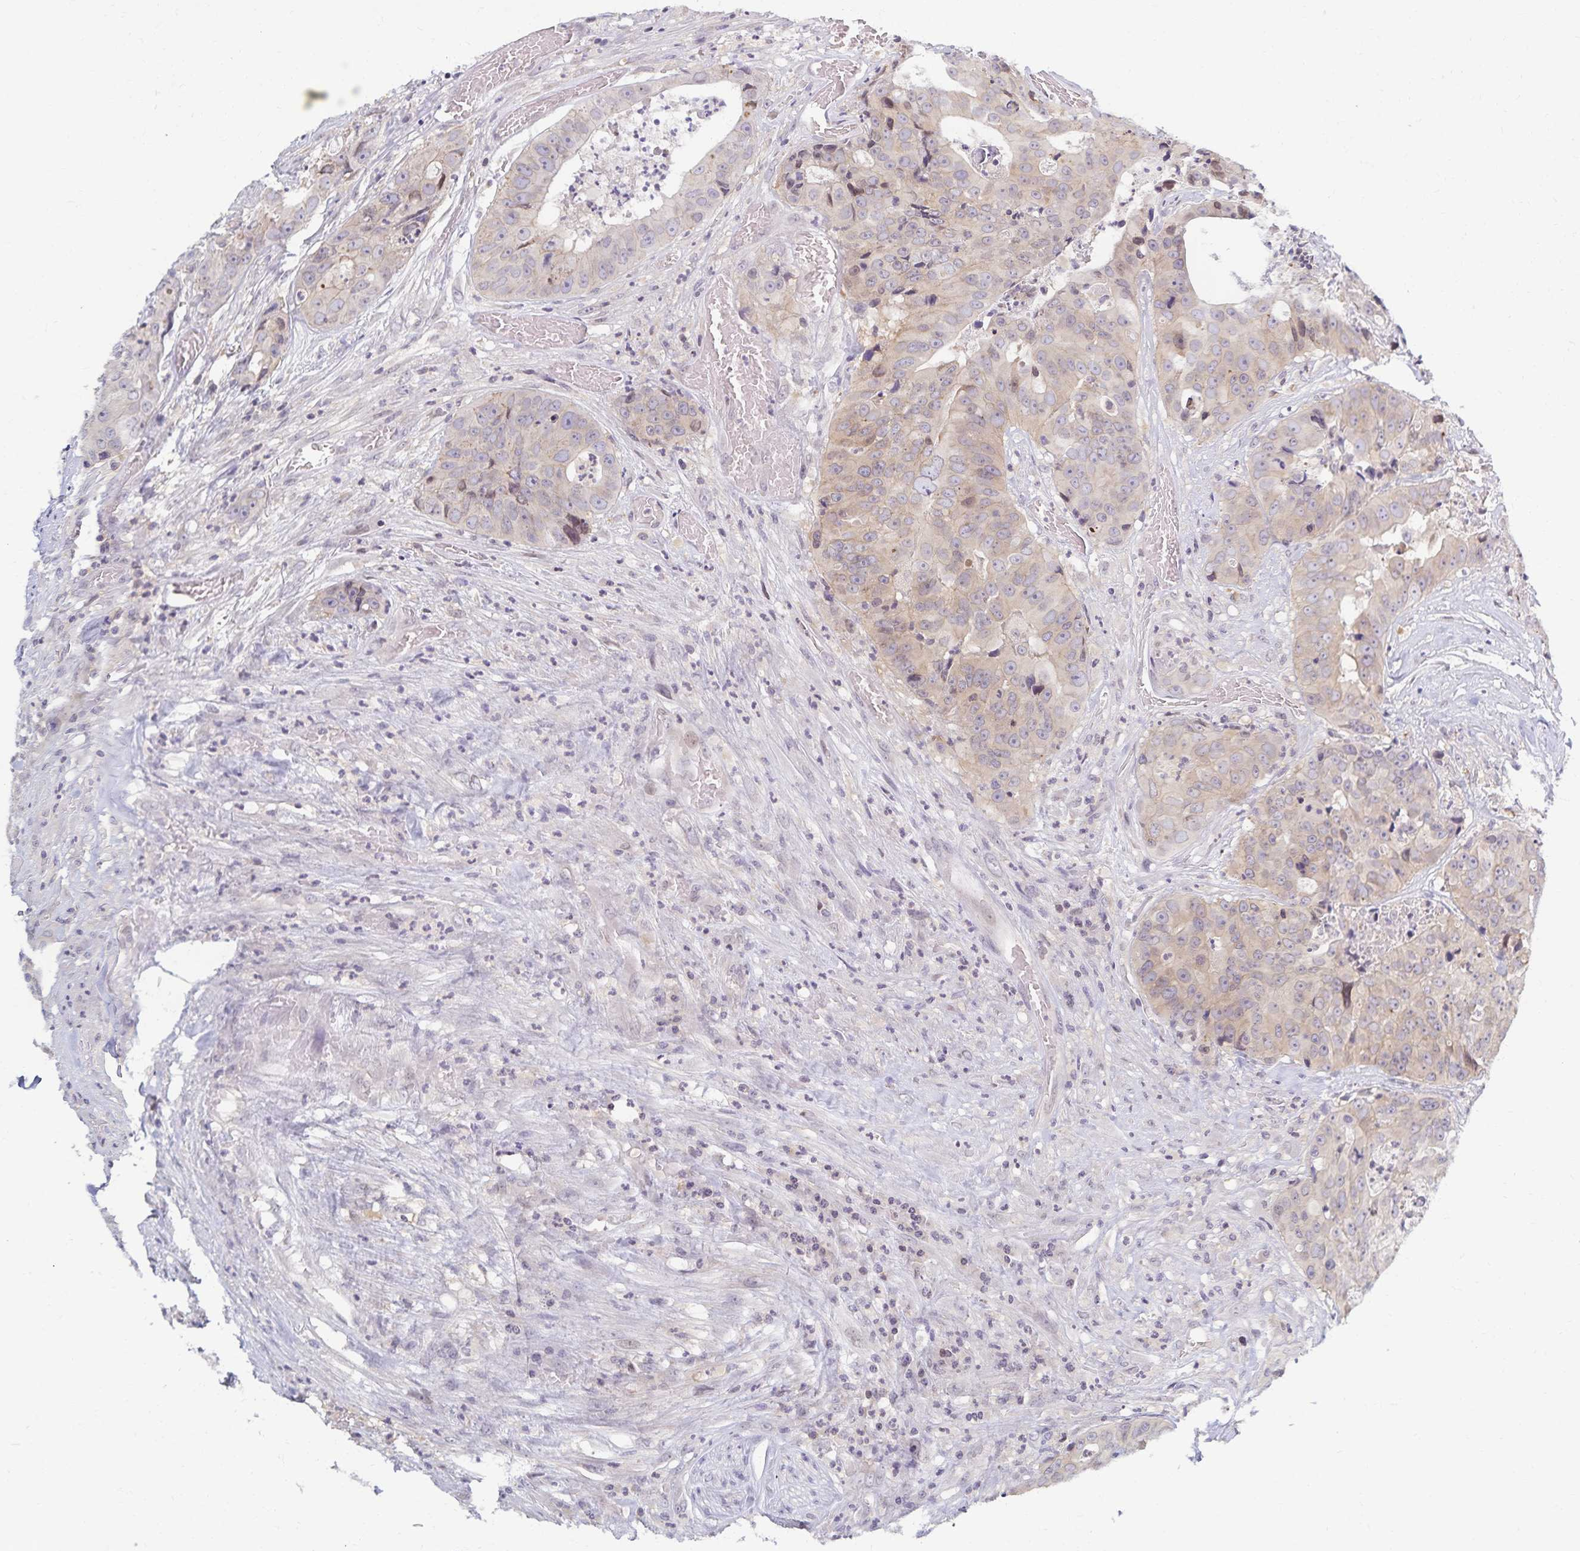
{"staining": {"intensity": "weak", "quantity": "25%-75%", "location": "cytoplasmic/membranous,nuclear"}, "tissue": "colorectal cancer", "cell_type": "Tumor cells", "image_type": "cancer", "snomed": [{"axis": "morphology", "description": "Adenocarcinoma, NOS"}, {"axis": "topography", "description": "Rectum"}], "caption": "An immunohistochemistry (IHC) image of neoplastic tissue is shown. Protein staining in brown shows weak cytoplasmic/membranous and nuclear positivity in adenocarcinoma (colorectal) within tumor cells. (Brightfield microscopy of DAB IHC at high magnification).", "gene": "RAB9B", "patient": {"sex": "female", "age": 62}}